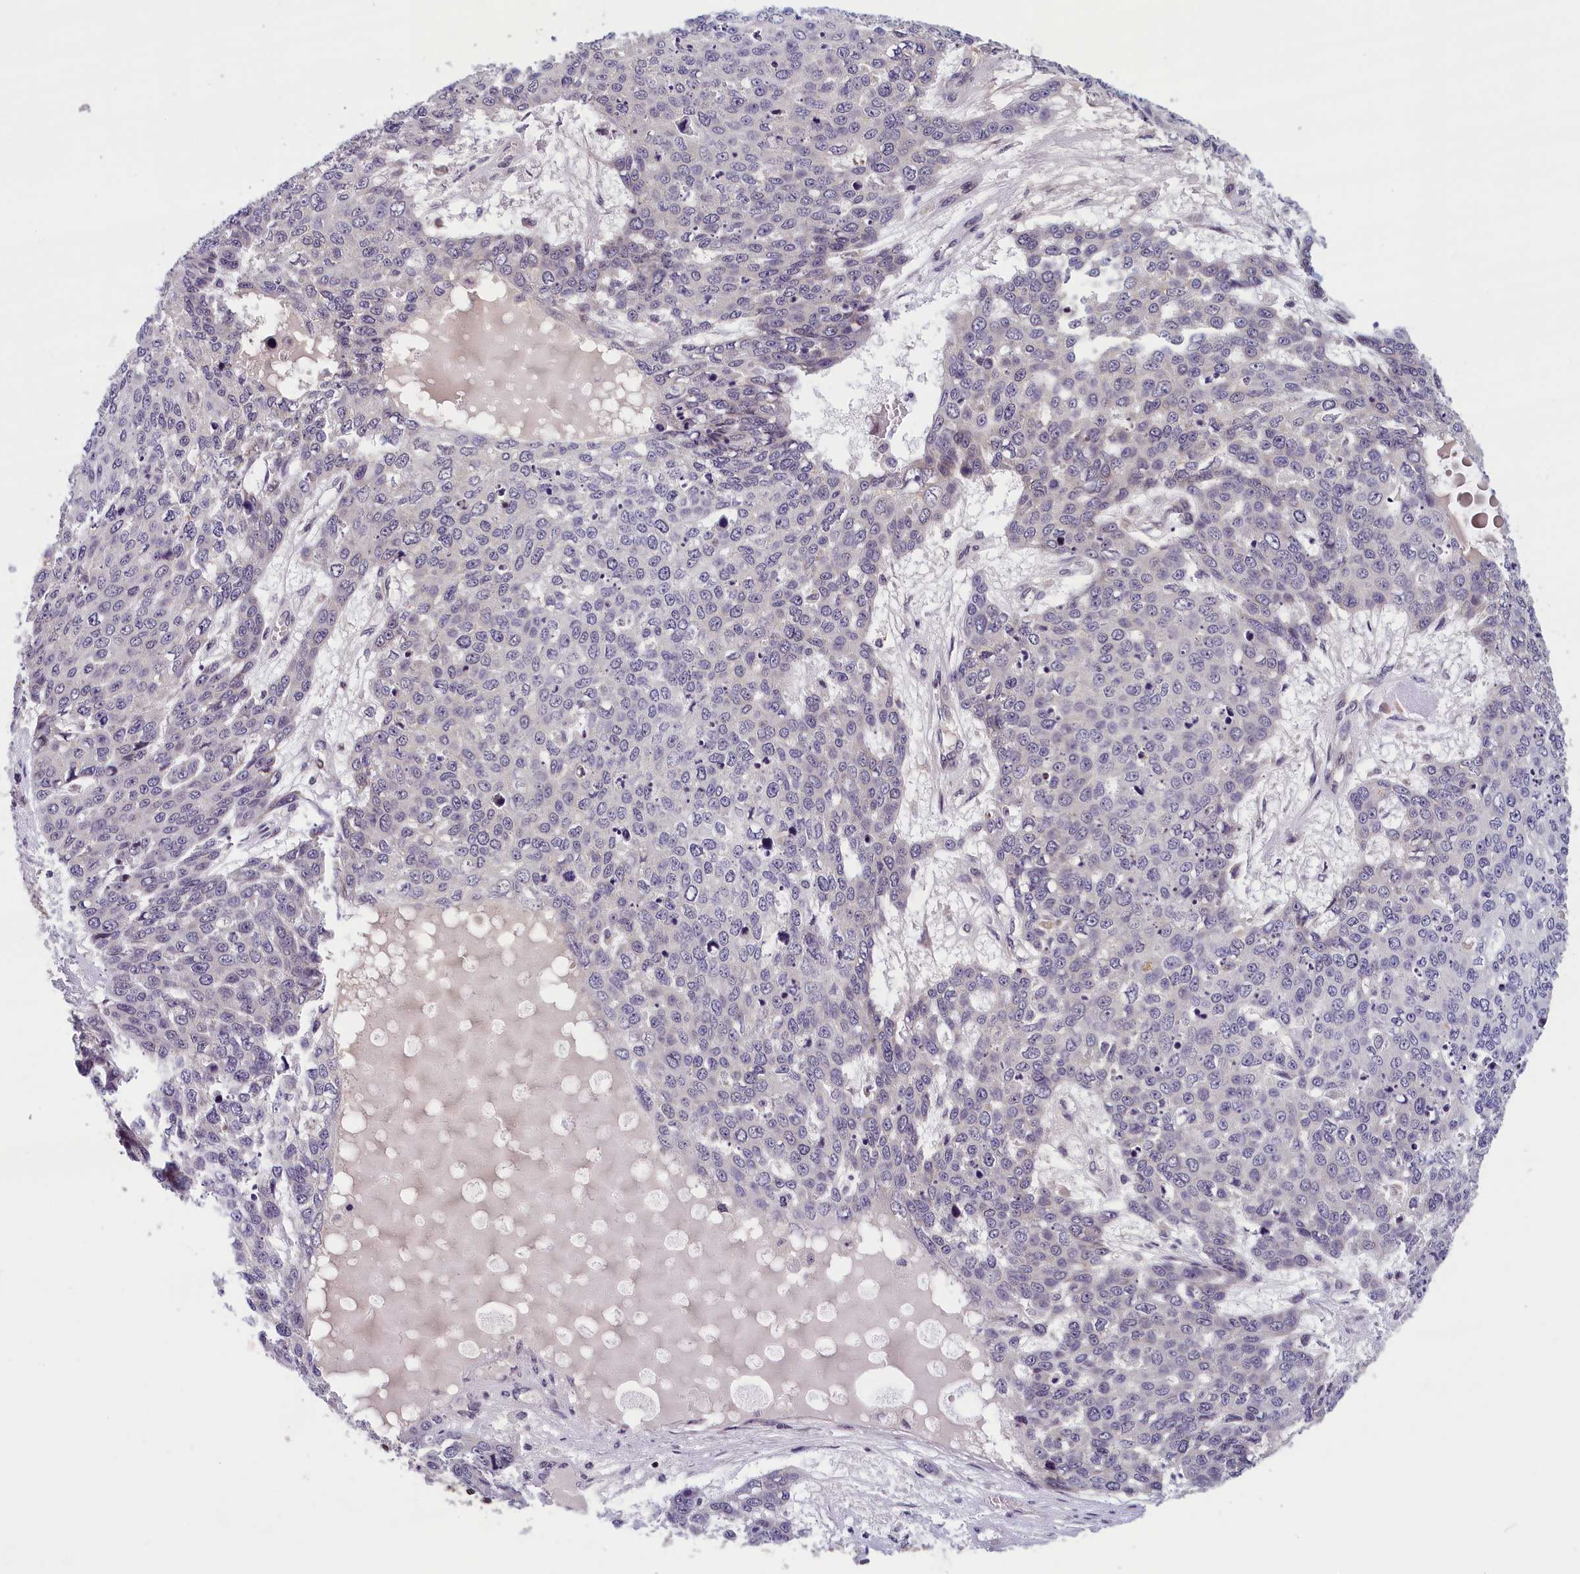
{"staining": {"intensity": "weak", "quantity": "25%-75%", "location": "nuclear"}, "tissue": "skin cancer", "cell_type": "Tumor cells", "image_type": "cancer", "snomed": [{"axis": "morphology", "description": "Normal tissue, NOS"}, {"axis": "morphology", "description": "Squamous cell carcinoma, NOS"}, {"axis": "topography", "description": "Skin"}], "caption": "DAB (3,3'-diaminobenzidine) immunohistochemical staining of human skin cancer shows weak nuclear protein staining in approximately 25%-75% of tumor cells.", "gene": "KCNK6", "patient": {"sex": "male", "age": 72}}